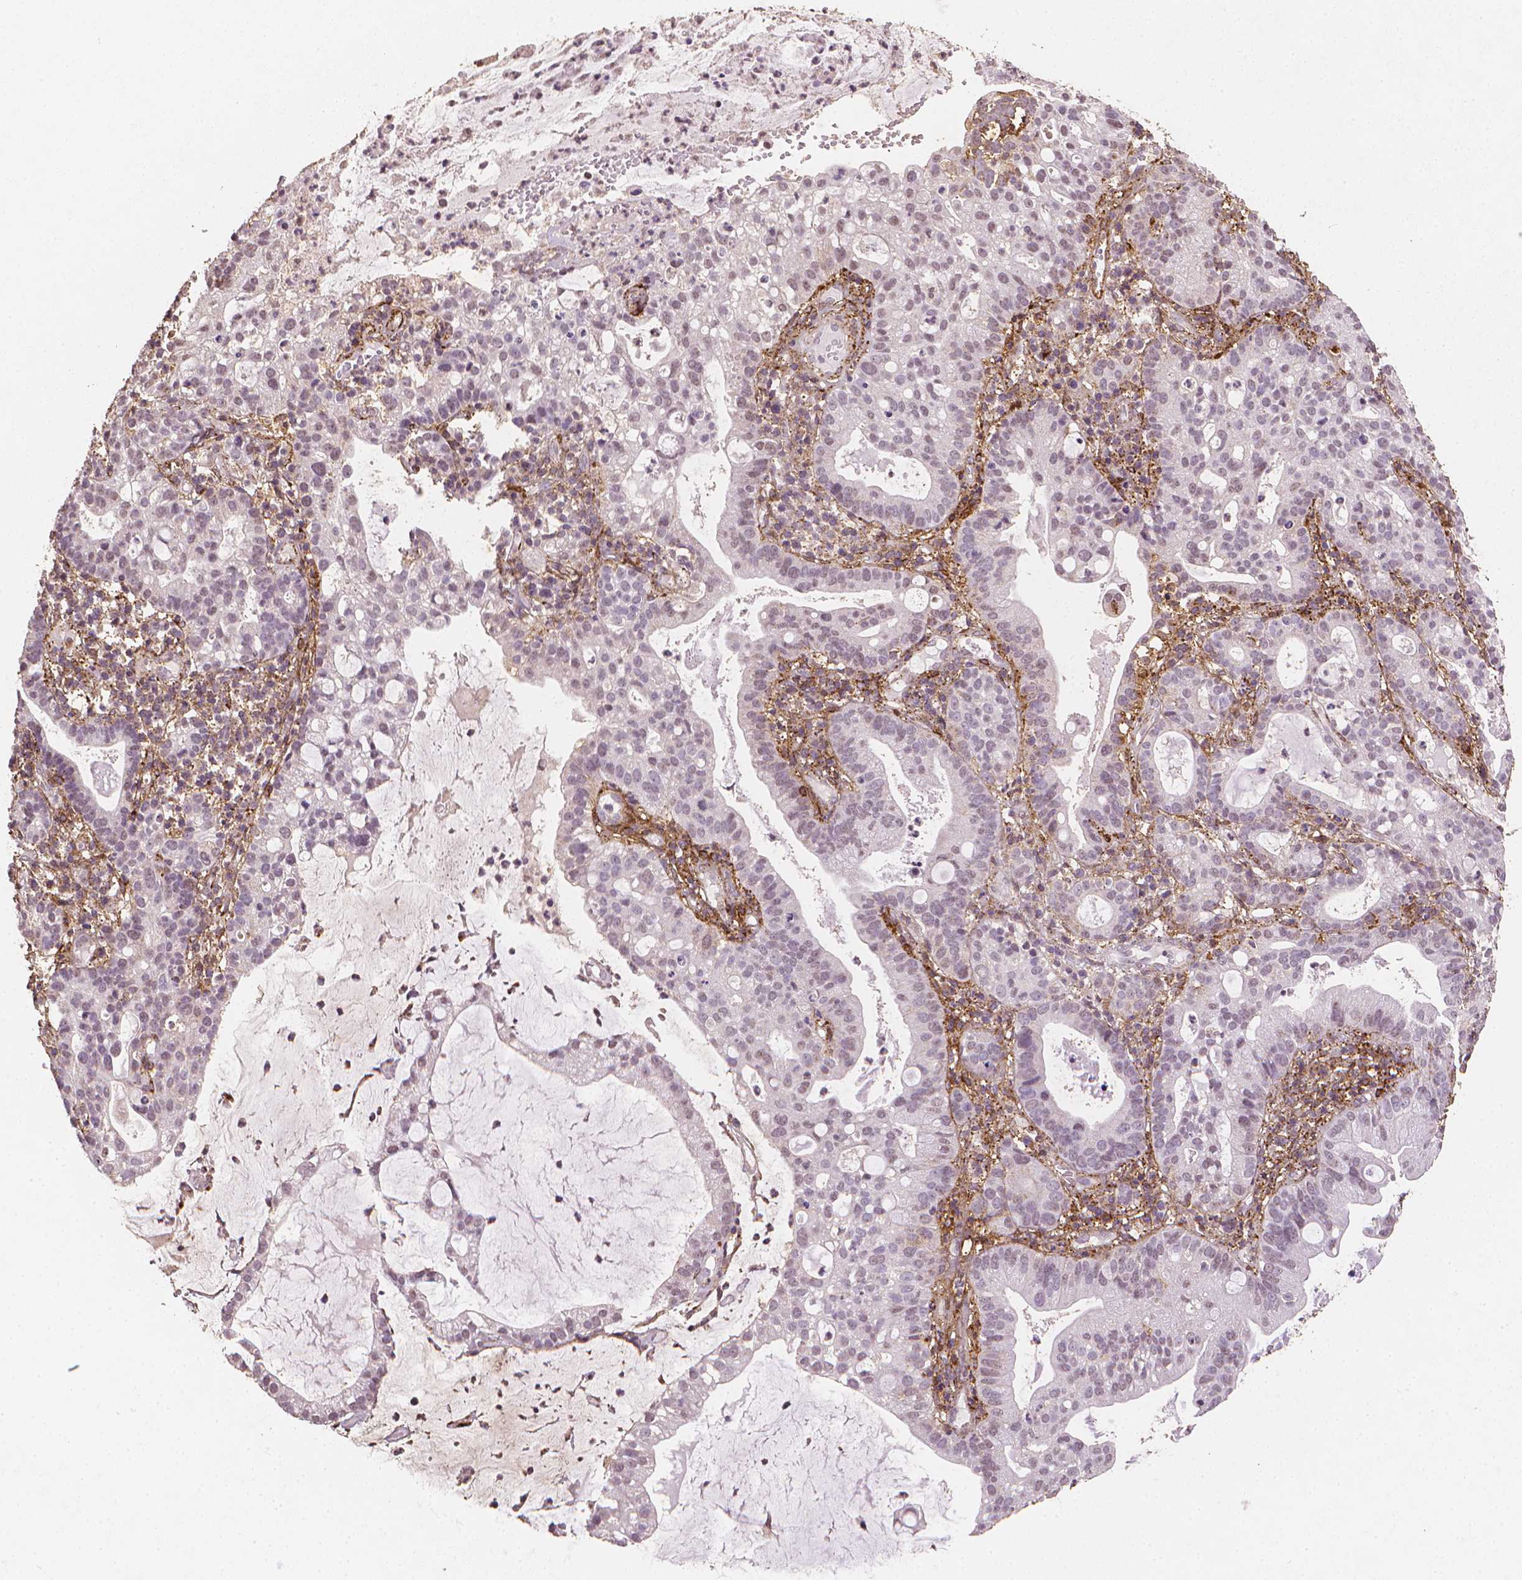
{"staining": {"intensity": "negative", "quantity": "none", "location": "none"}, "tissue": "cervical cancer", "cell_type": "Tumor cells", "image_type": "cancer", "snomed": [{"axis": "morphology", "description": "Adenocarcinoma, NOS"}, {"axis": "topography", "description": "Cervix"}], "caption": "IHC photomicrograph of human cervical adenocarcinoma stained for a protein (brown), which displays no positivity in tumor cells.", "gene": "DCN", "patient": {"sex": "female", "age": 41}}